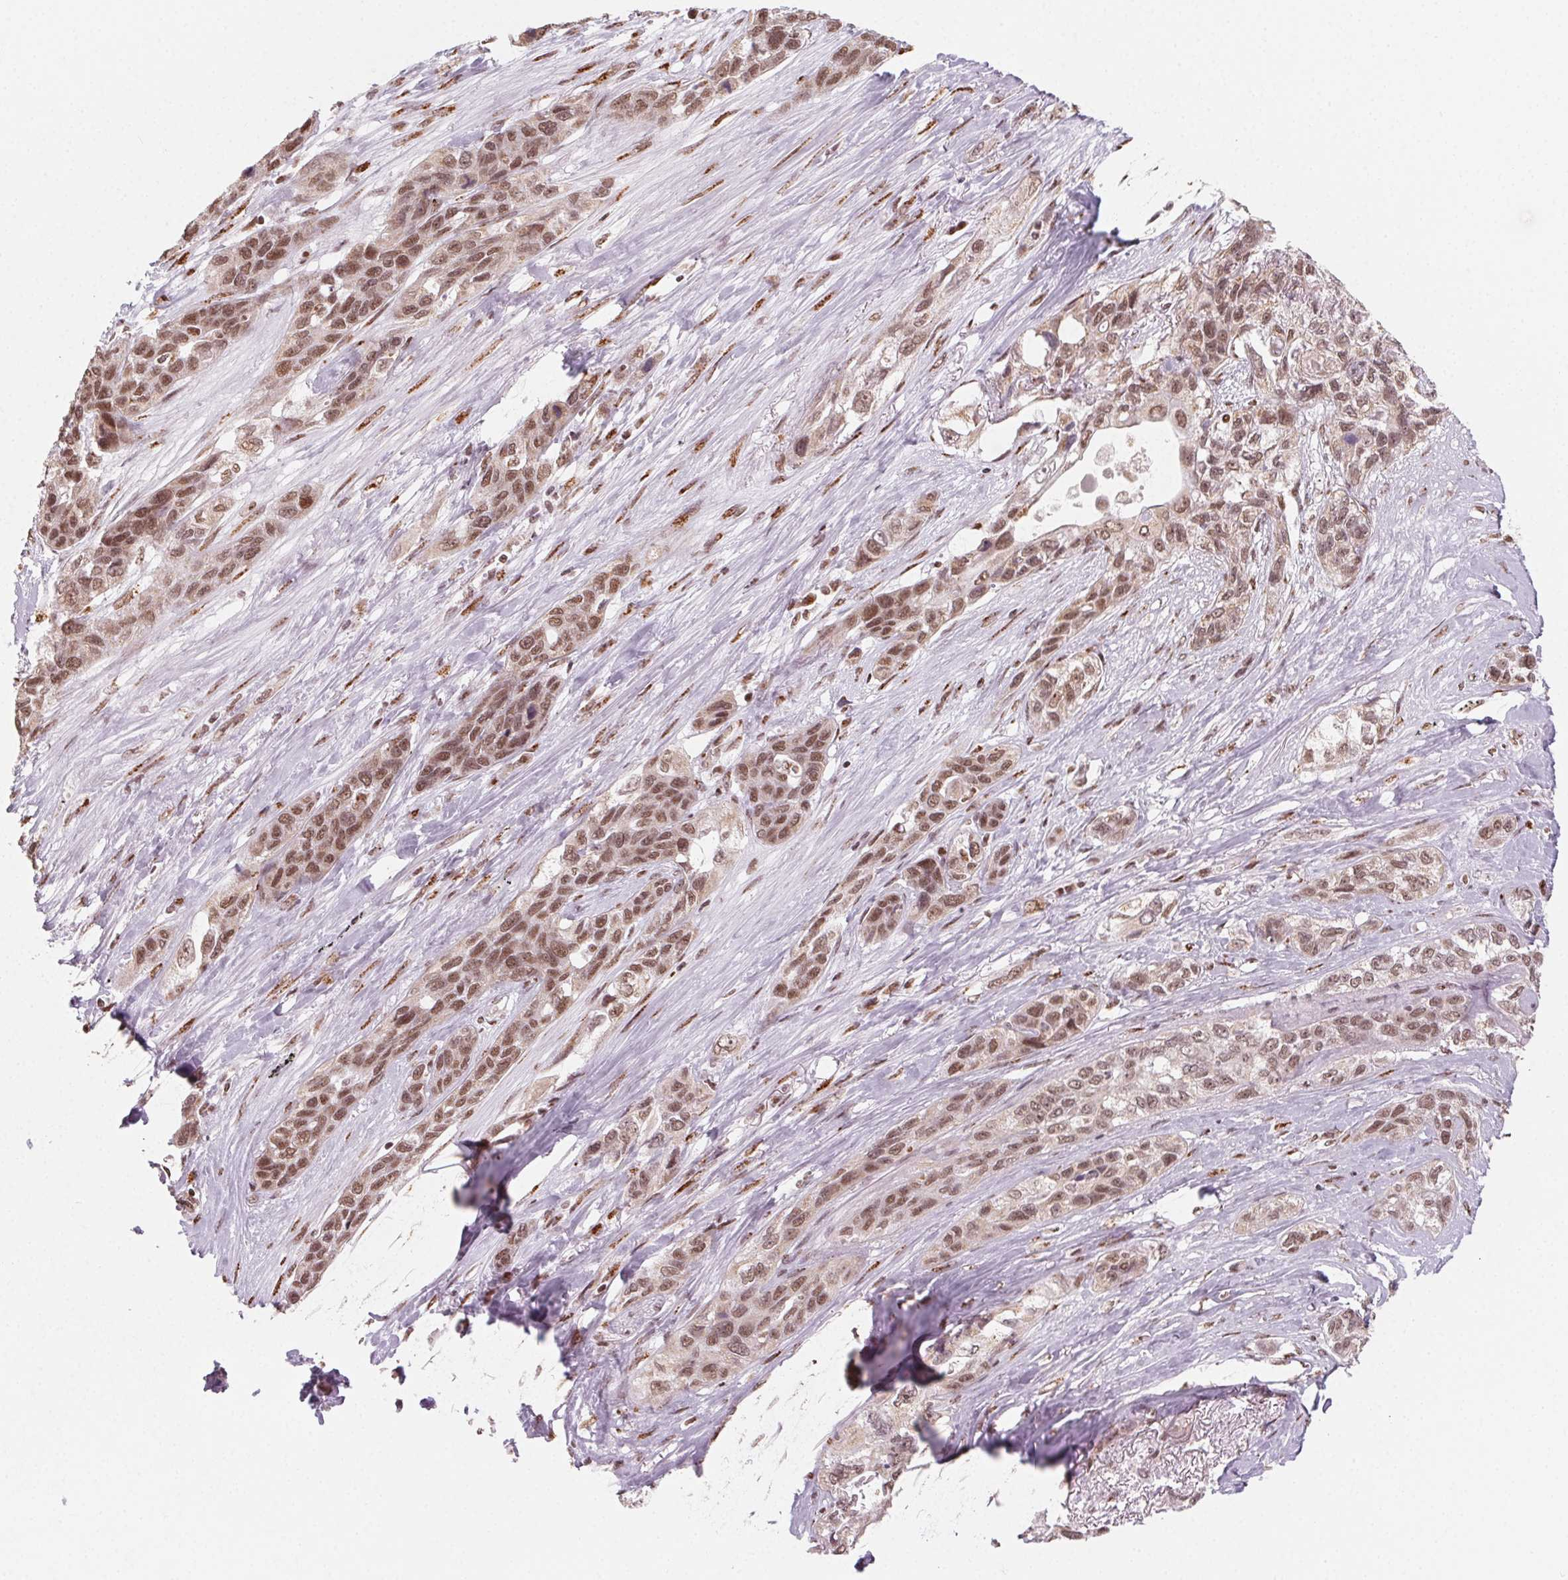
{"staining": {"intensity": "moderate", "quantity": ">75%", "location": "nuclear"}, "tissue": "lung cancer", "cell_type": "Tumor cells", "image_type": "cancer", "snomed": [{"axis": "morphology", "description": "Squamous cell carcinoma, NOS"}, {"axis": "topography", "description": "Lung"}], "caption": "Protein analysis of squamous cell carcinoma (lung) tissue displays moderate nuclear positivity in approximately >75% of tumor cells. The staining was performed using DAB, with brown indicating positive protein expression. Nuclei are stained blue with hematoxylin.", "gene": "TOPORS", "patient": {"sex": "female", "age": 70}}